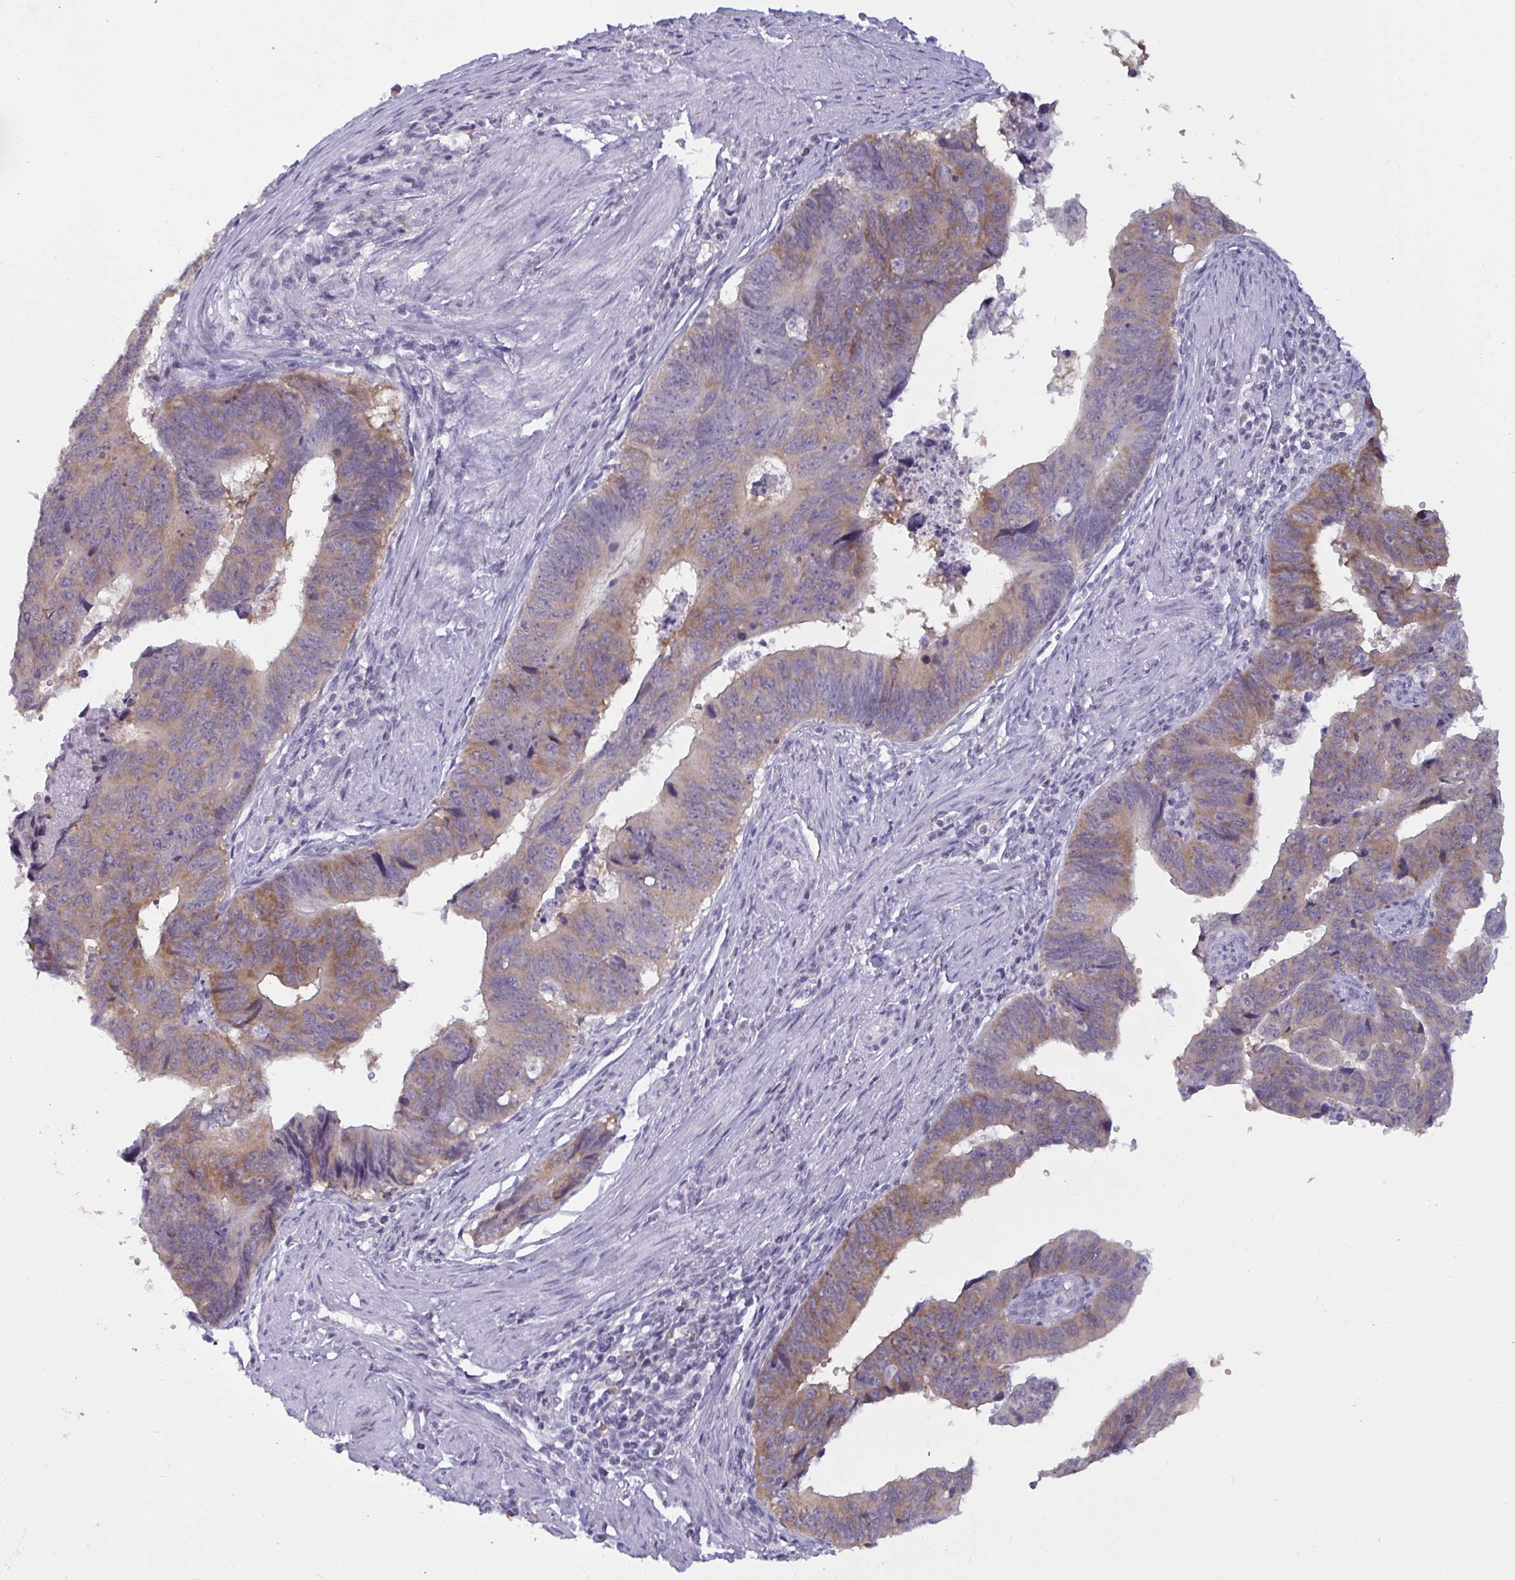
{"staining": {"intensity": "weak", "quantity": ">75%", "location": "cytoplasmic/membranous"}, "tissue": "stomach cancer", "cell_type": "Tumor cells", "image_type": "cancer", "snomed": [{"axis": "morphology", "description": "Adenocarcinoma, NOS"}, {"axis": "topography", "description": "Stomach"}], "caption": "Immunohistochemical staining of human adenocarcinoma (stomach) exhibits low levels of weak cytoplasmic/membranous positivity in approximately >75% of tumor cells.", "gene": "TBC1D4", "patient": {"sex": "male", "age": 59}}